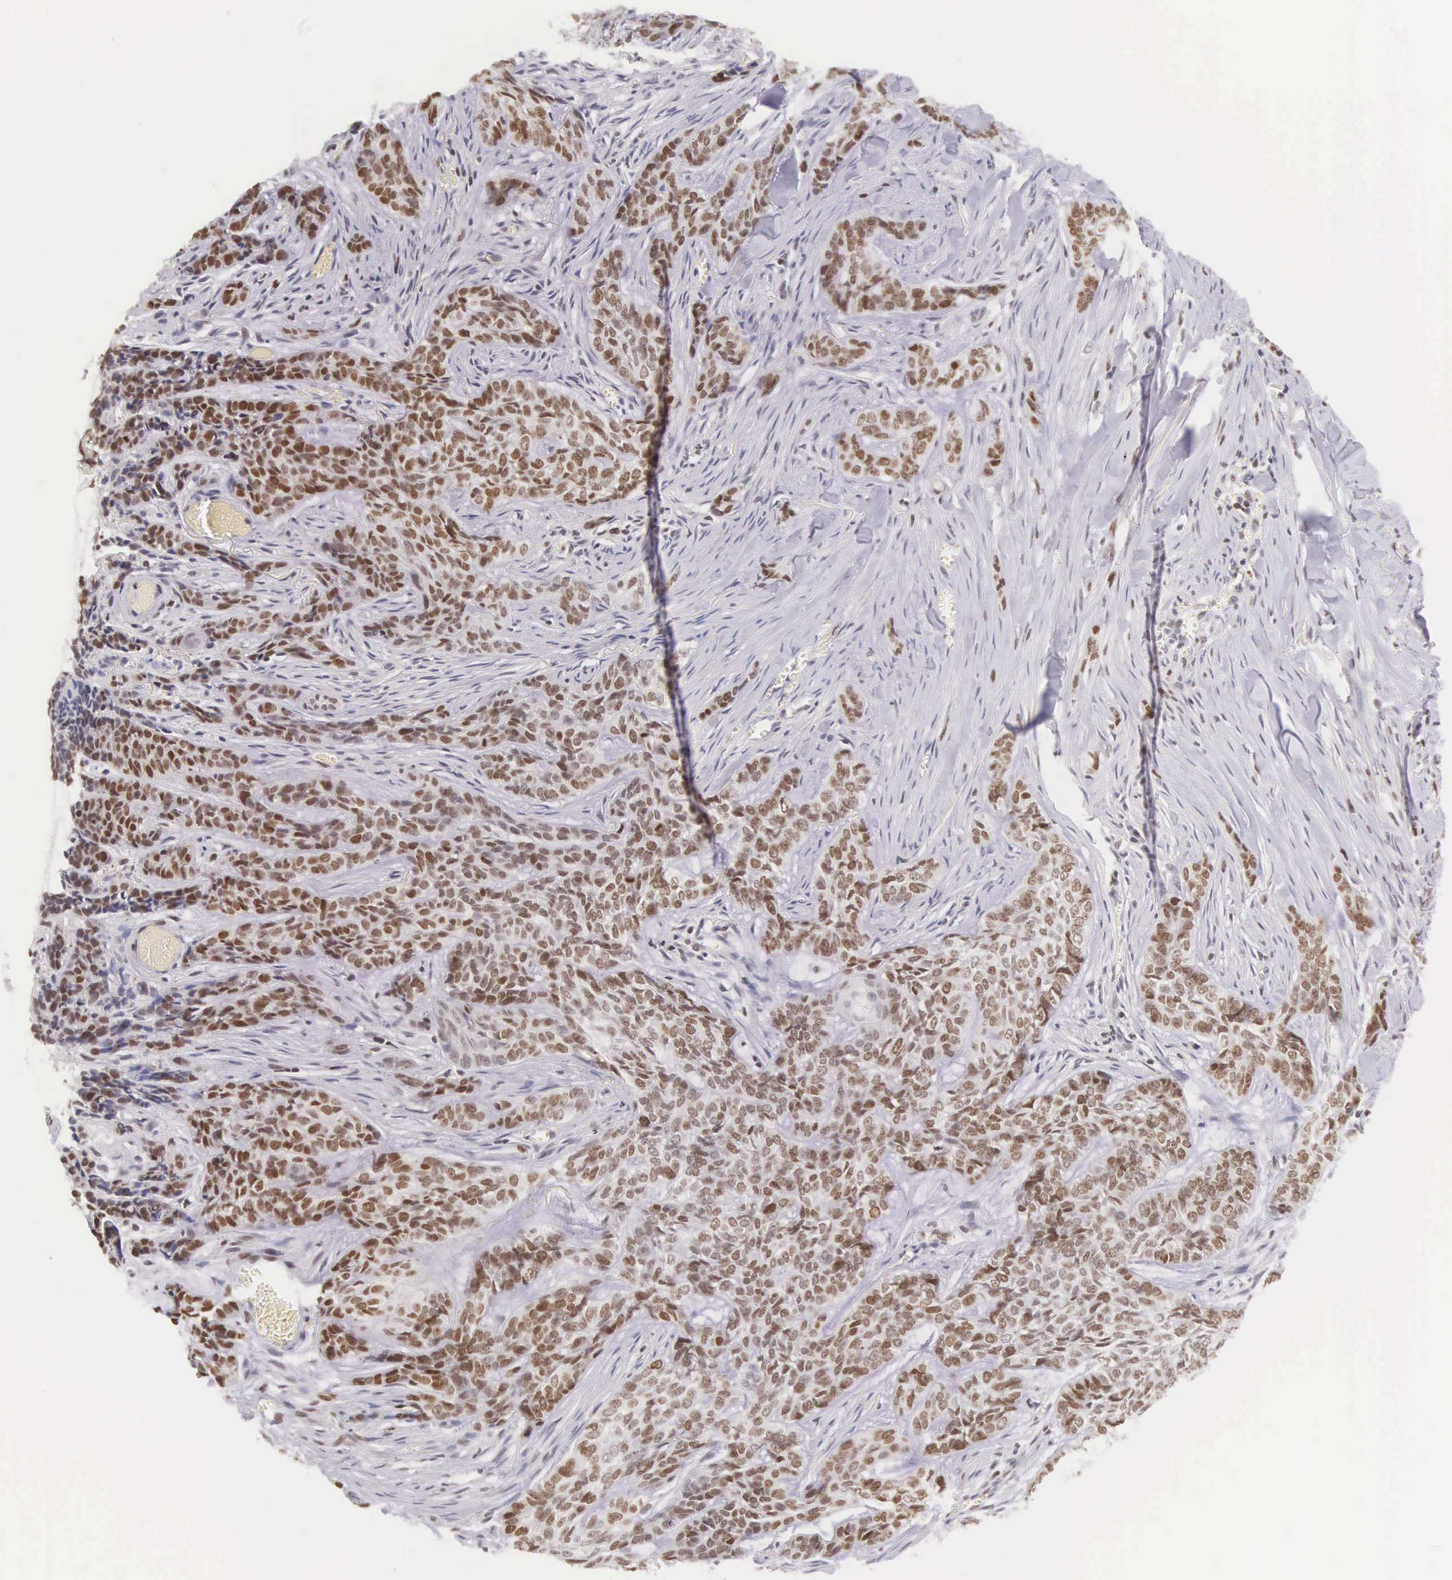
{"staining": {"intensity": "moderate", "quantity": ">75%", "location": "nuclear"}, "tissue": "skin cancer", "cell_type": "Tumor cells", "image_type": "cancer", "snomed": [{"axis": "morphology", "description": "Normal tissue, NOS"}, {"axis": "morphology", "description": "Basal cell carcinoma"}, {"axis": "topography", "description": "Skin"}], "caption": "Immunohistochemistry (IHC) (DAB (3,3'-diaminobenzidine)) staining of skin cancer displays moderate nuclear protein expression in approximately >75% of tumor cells.", "gene": "VRK1", "patient": {"sex": "female", "age": 65}}